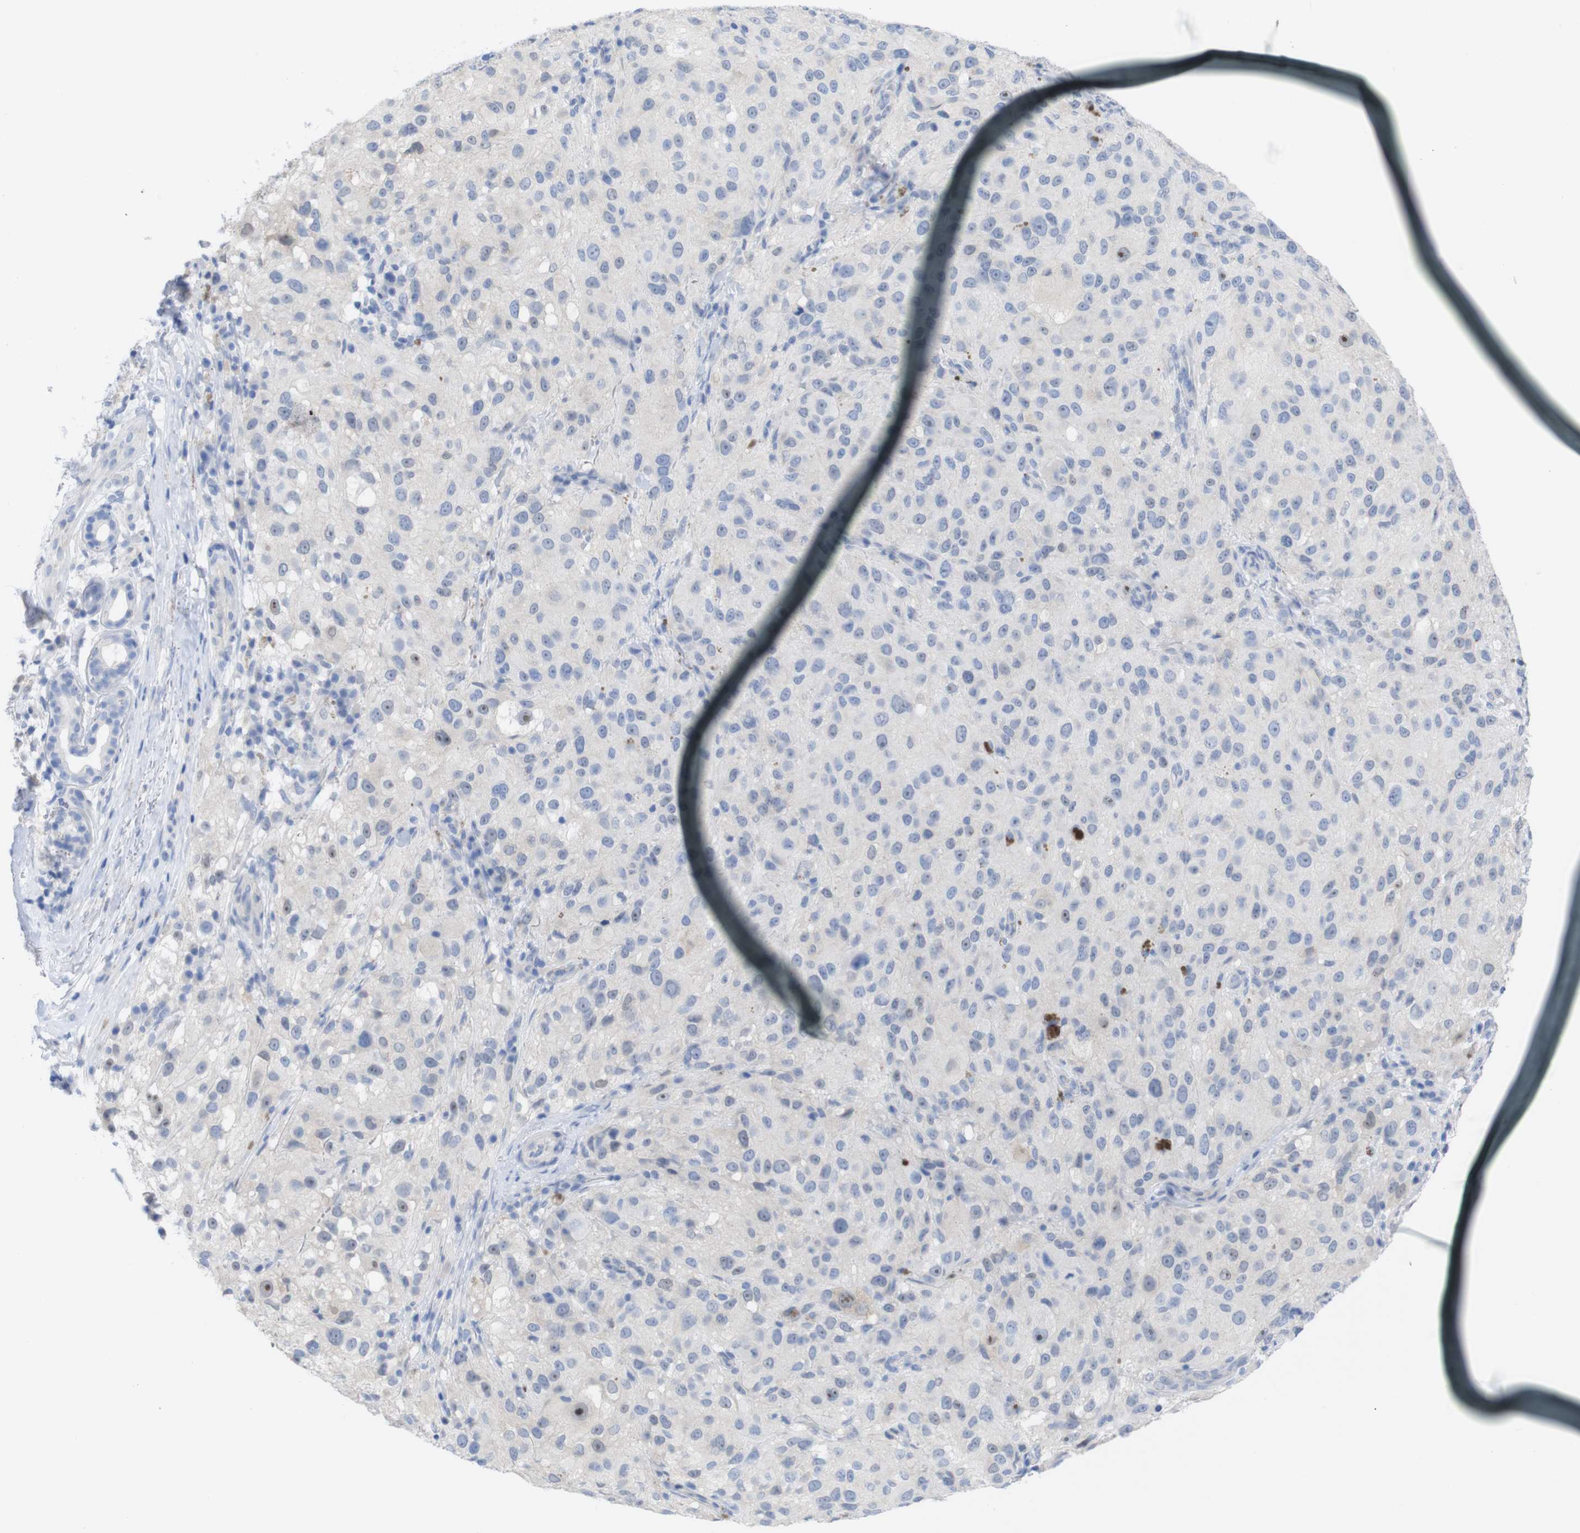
{"staining": {"intensity": "negative", "quantity": "none", "location": "none"}, "tissue": "melanoma", "cell_type": "Tumor cells", "image_type": "cancer", "snomed": [{"axis": "morphology", "description": "Necrosis, NOS"}, {"axis": "morphology", "description": "Malignant melanoma, NOS"}, {"axis": "topography", "description": "Skin"}], "caption": "Tumor cells are negative for brown protein staining in melanoma.", "gene": "PNMA1", "patient": {"sex": "female", "age": 87}}